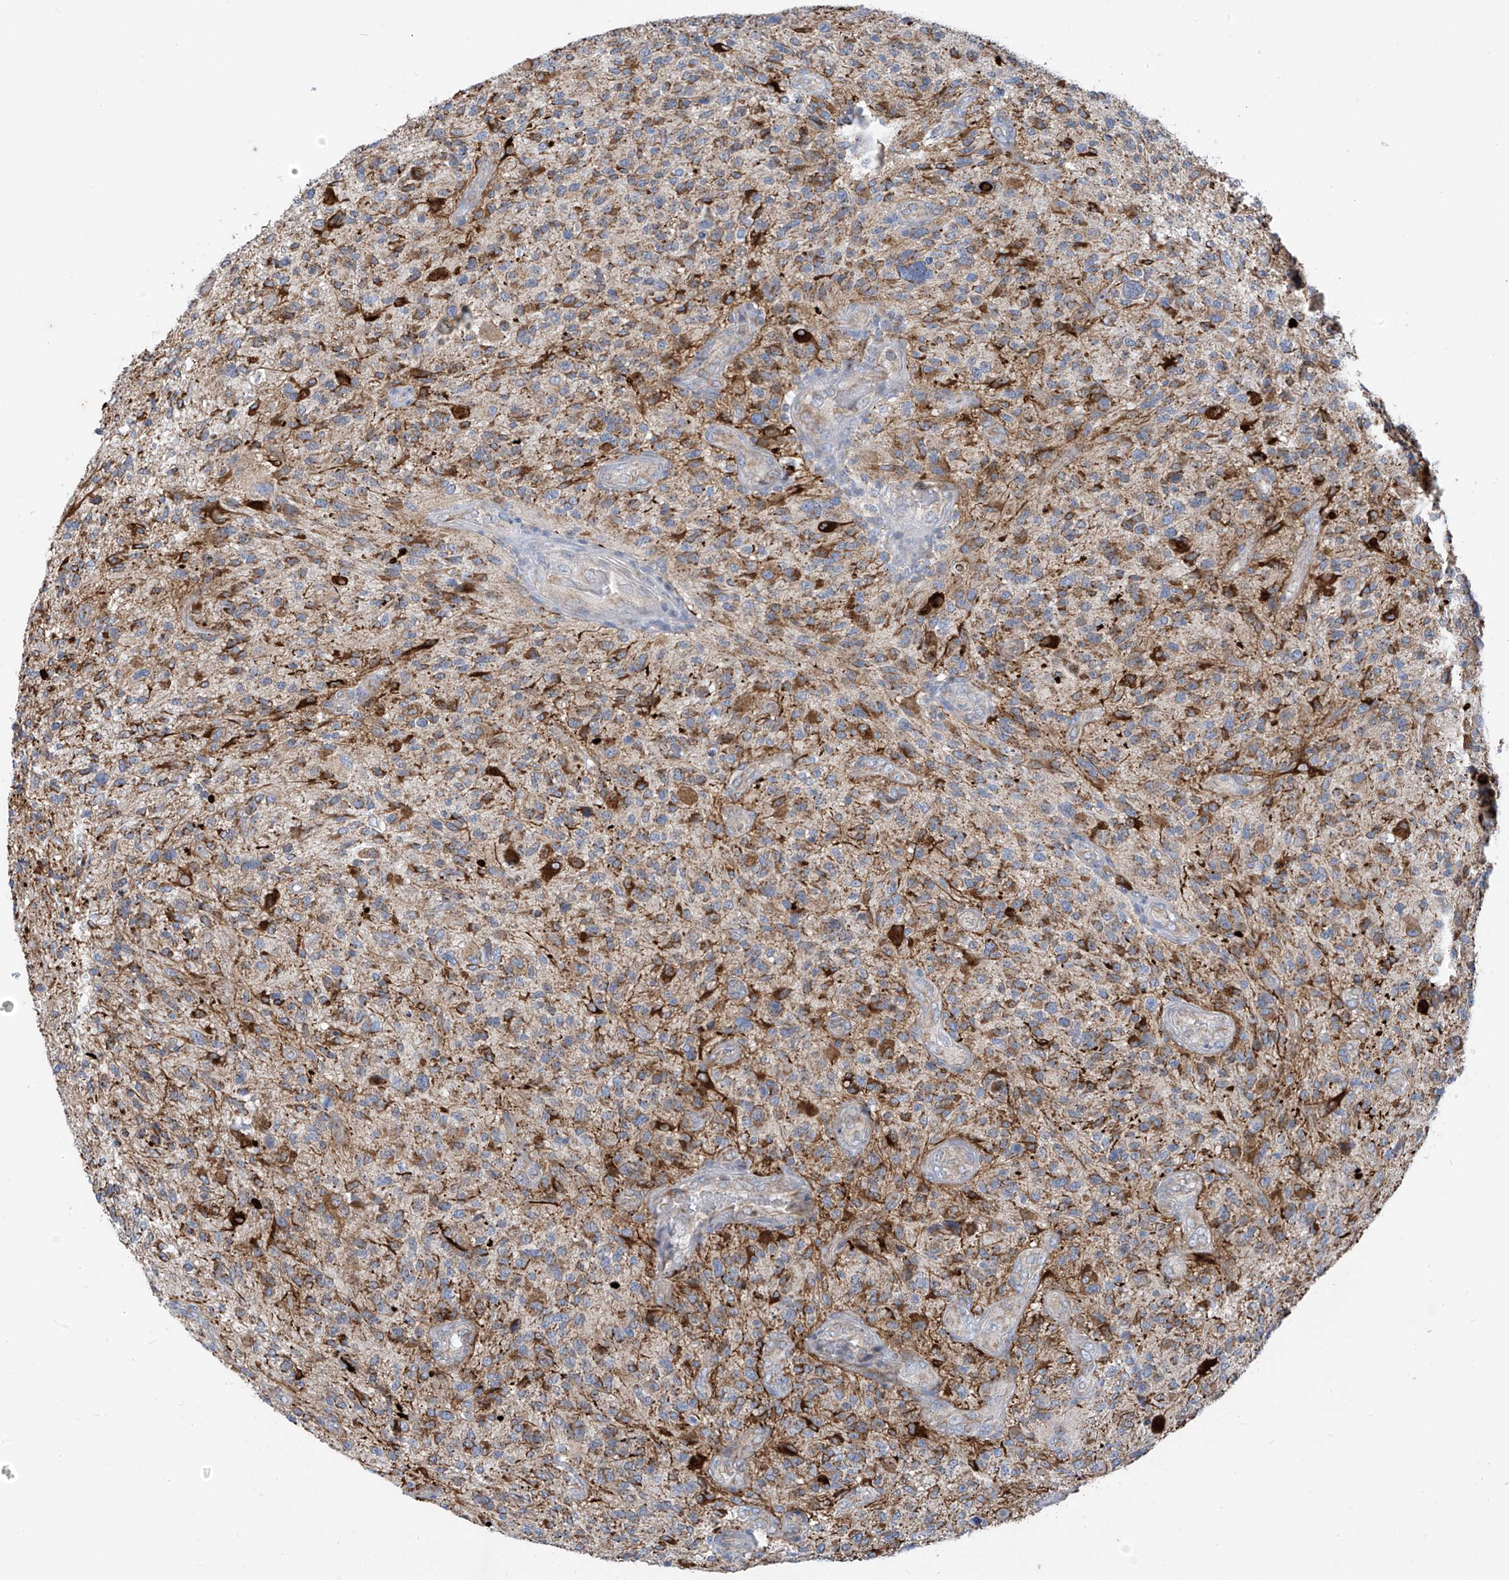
{"staining": {"intensity": "weak", "quantity": "25%-75%", "location": "cytoplasmic/membranous"}, "tissue": "glioma", "cell_type": "Tumor cells", "image_type": "cancer", "snomed": [{"axis": "morphology", "description": "Glioma, malignant, High grade"}, {"axis": "topography", "description": "Brain"}], "caption": "A histopathology image of human glioma stained for a protein shows weak cytoplasmic/membranous brown staining in tumor cells.", "gene": "EOMES", "patient": {"sex": "male", "age": 47}}